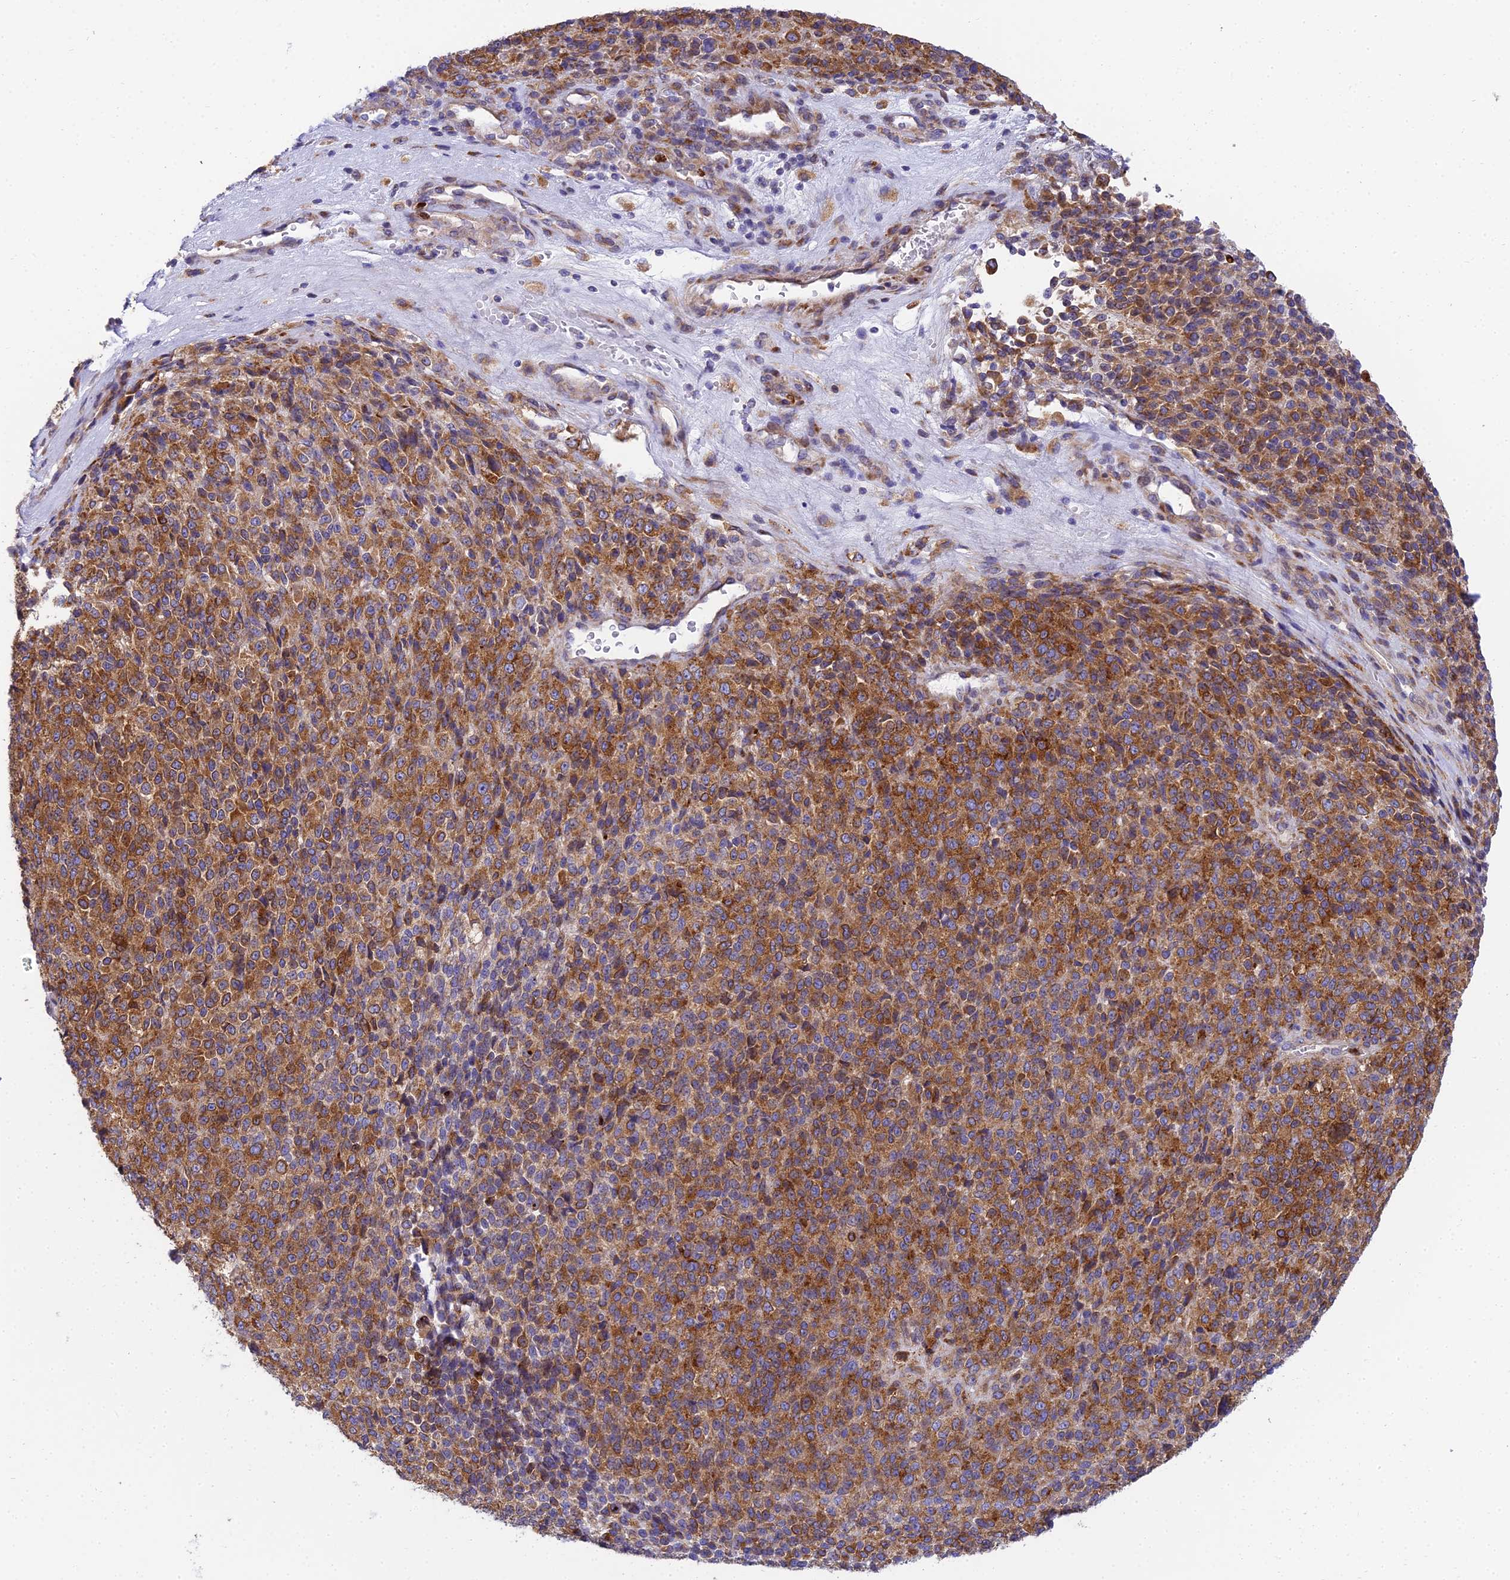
{"staining": {"intensity": "moderate", "quantity": ">75%", "location": "cytoplasmic/membranous"}, "tissue": "melanoma", "cell_type": "Tumor cells", "image_type": "cancer", "snomed": [{"axis": "morphology", "description": "Malignant melanoma, Metastatic site"}, {"axis": "topography", "description": "Brain"}], "caption": "Human melanoma stained with a protein marker displays moderate staining in tumor cells.", "gene": "CLCN7", "patient": {"sex": "female", "age": 56}}